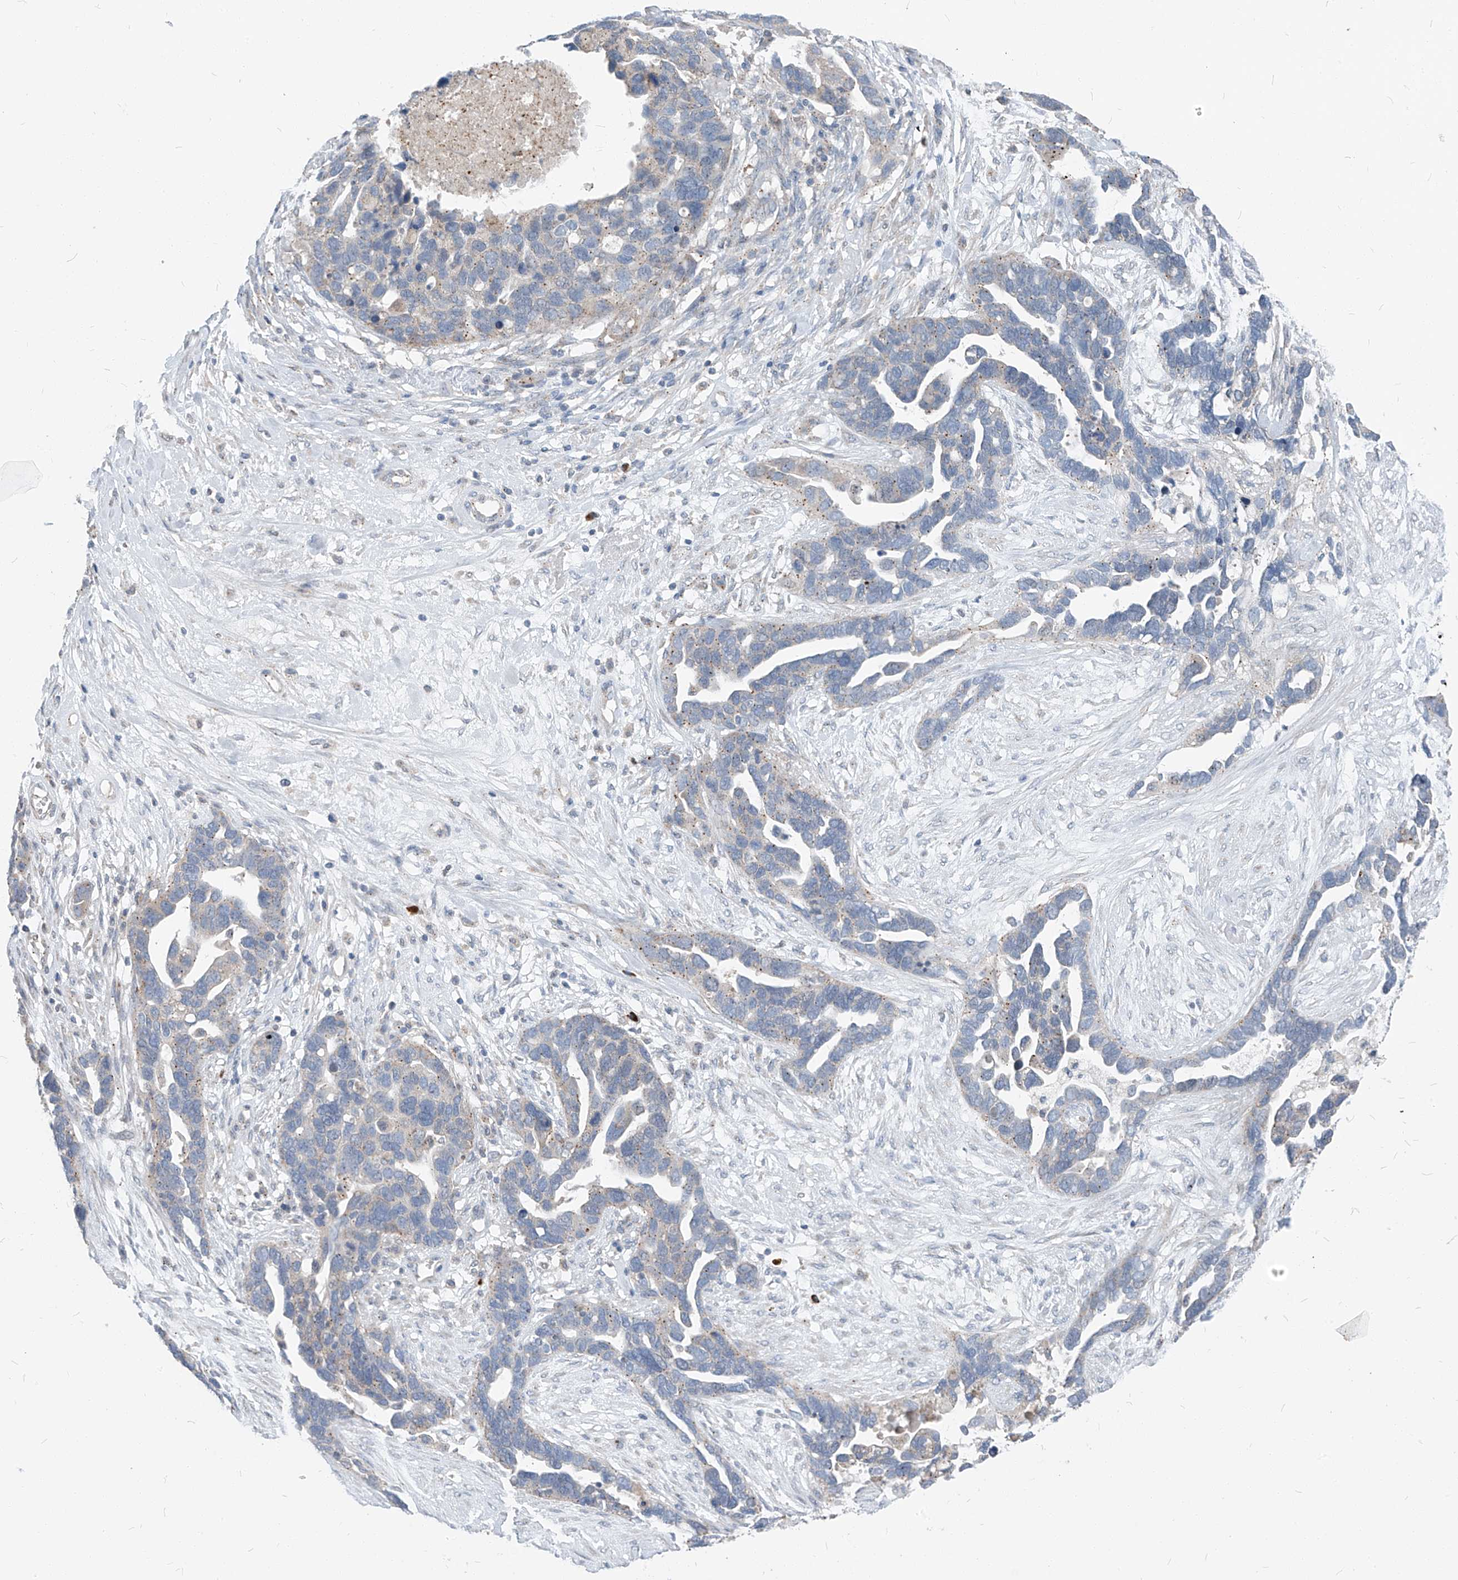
{"staining": {"intensity": "weak", "quantity": "<25%", "location": "cytoplasmic/membranous"}, "tissue": "ovarian cancer", "cell_type": "Tumor cells", "image_type": "cancer", "snomed": [{"axis": "morphology", "description": "Cystadenocarcinoma, serous, NOS"}, {"axis": "topography", "description": "Ovary"}], "caption": "High power microscopy histopathology image of an immunohistochemistry (IHC) histopathology image of serous cystadenocarcinoma (ovarian), revealing no significant expression in tumor cells. (Brightfield microscopy of DAB (3,3'-diaminobenzidine) immunohistochemistry (IHC) at high magnification).", "gene": "CHMP2B", "patient": {"sex": "female", "age": 54}}